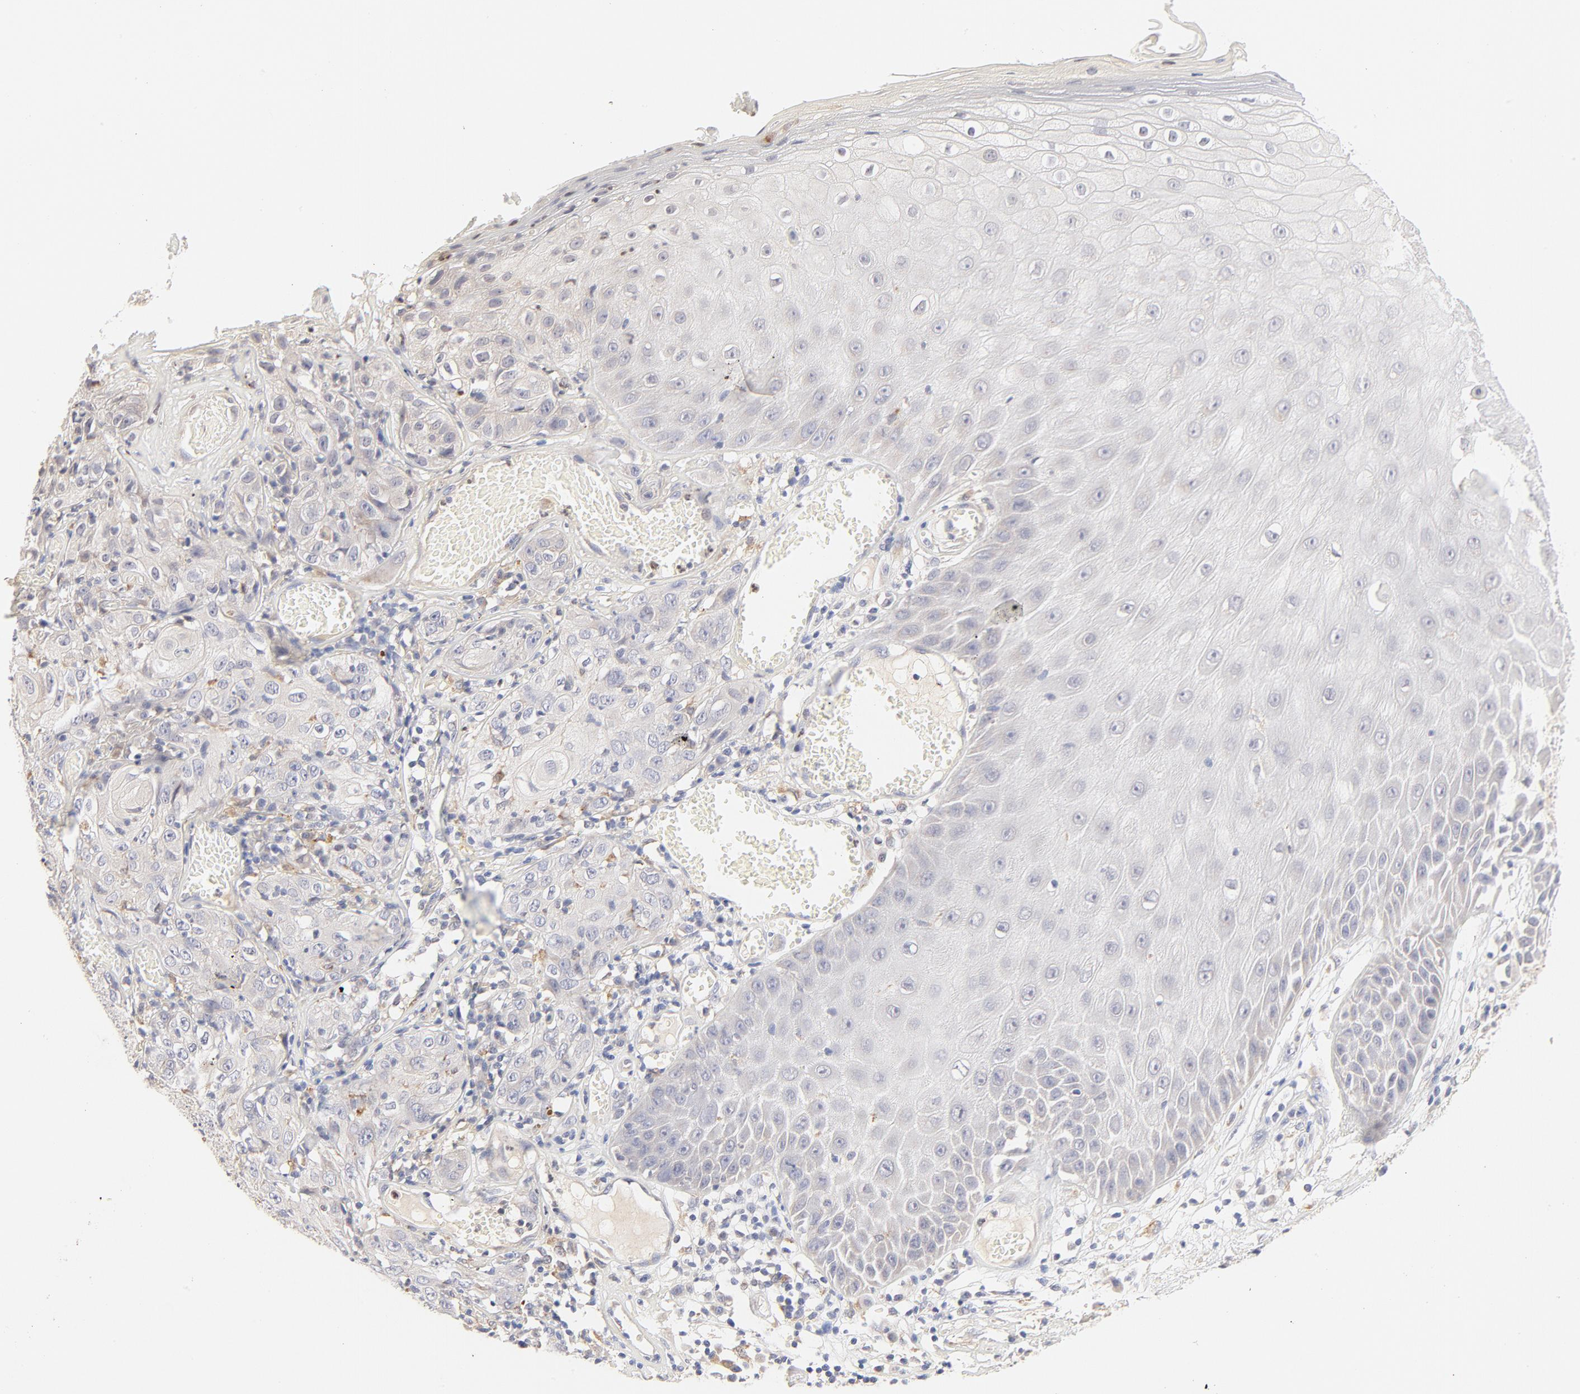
{"staining": {"intensity": "negative", "quantity": "none", "location": "none"}, "tissue": "skin cancer", "cell_type": "Tumor cells", "image_type": "cancer", "snomed": [{"axis": "morphology", "description": "Squamous cell carcinoma, NOS"}, {"axis": "topography", "description": "Skin"}], "caption": "Tumor cells show no significant protein positivity in skin cancer.", "gene": "MTERF2", "patient": {"sex": "male", "age": 65}}